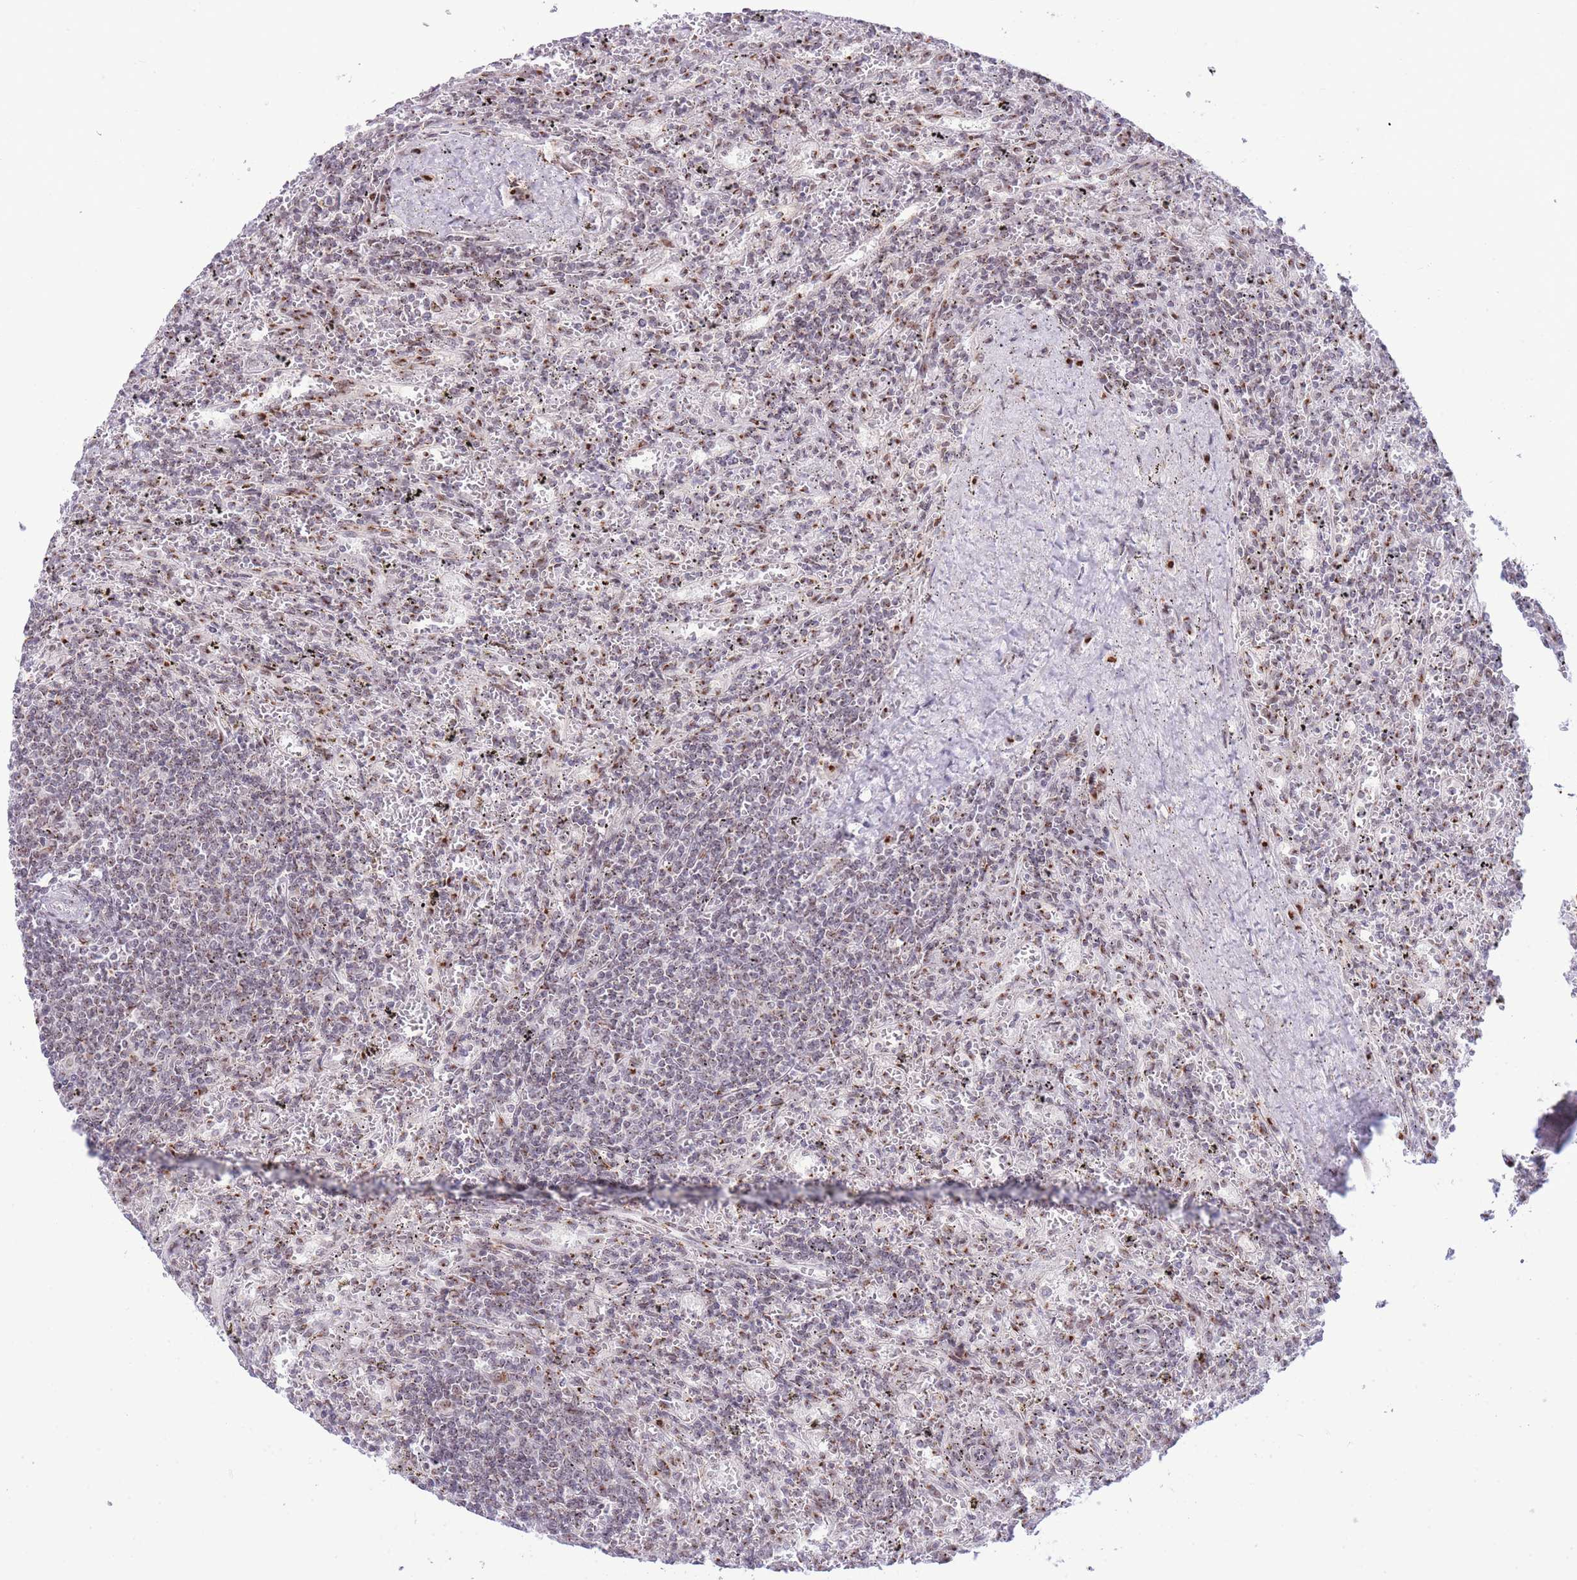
{"staining": {"intensity": "weak", "quantity": "25%-75%", "location": "cytoplasmic/membranous"}, "tissue": "lymphoma", "cell_type": "Tumor cells", "image_type": "cancer", "snomed": [{"axis": "morphology", "description": "Malignant lymphoma, non-Hodgkin's type, Low grade"}, {"axis": "topography", "description": "Spleen"}], "caption": "This photomicrograph shows immunohistochemistry (IHC) staining of lymphoma, with low weak cytoplasmic/membranous staining in about 25%-75% of tumor cells.", "gene": "INO80C", "patient": {"sex": "male", "age": 76}}